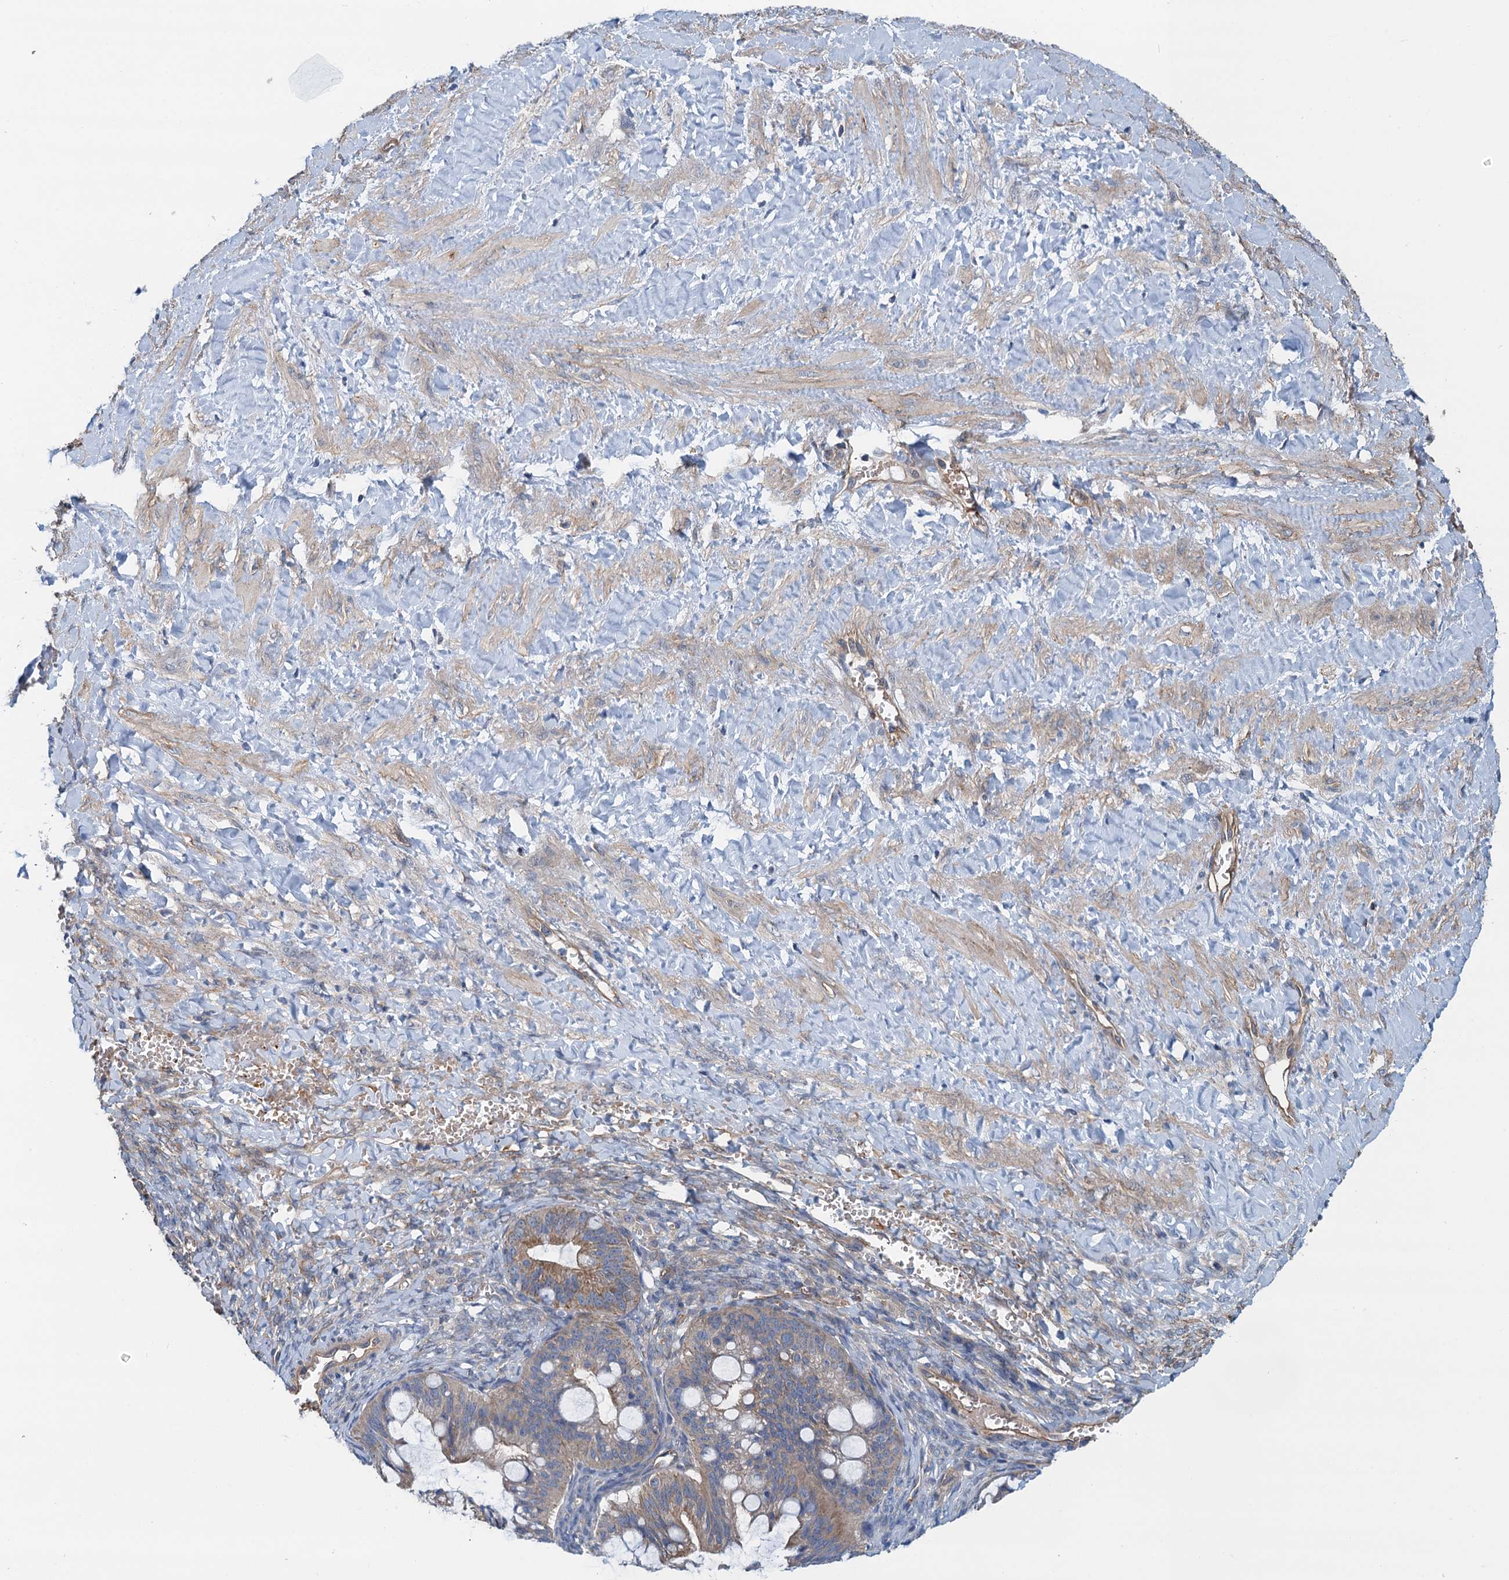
{"staining": {"intensity": "moderate", "quantity": ">75%", "location": "cytoplasmic/membranous"}, "tissue": "ovarian cancer", "cell_type": "Tumor cells", "image_type": "cancer", "snomed": [{"axis": "morphology", "description": "Cystadenocarcinoma, mucinous, NOS"}, {"axis": "topography", "description": "Ovary"}], "caption": "Ovarian cancer (mucinous cystadenocarcinoma) was stained to show a protein in brown. There is medium levels of moderate cytoplasmic/membranous staining in about >75% of tumor cells.", "gene": "ROGDI", "patient": {"sex": "female", "age": 73}}